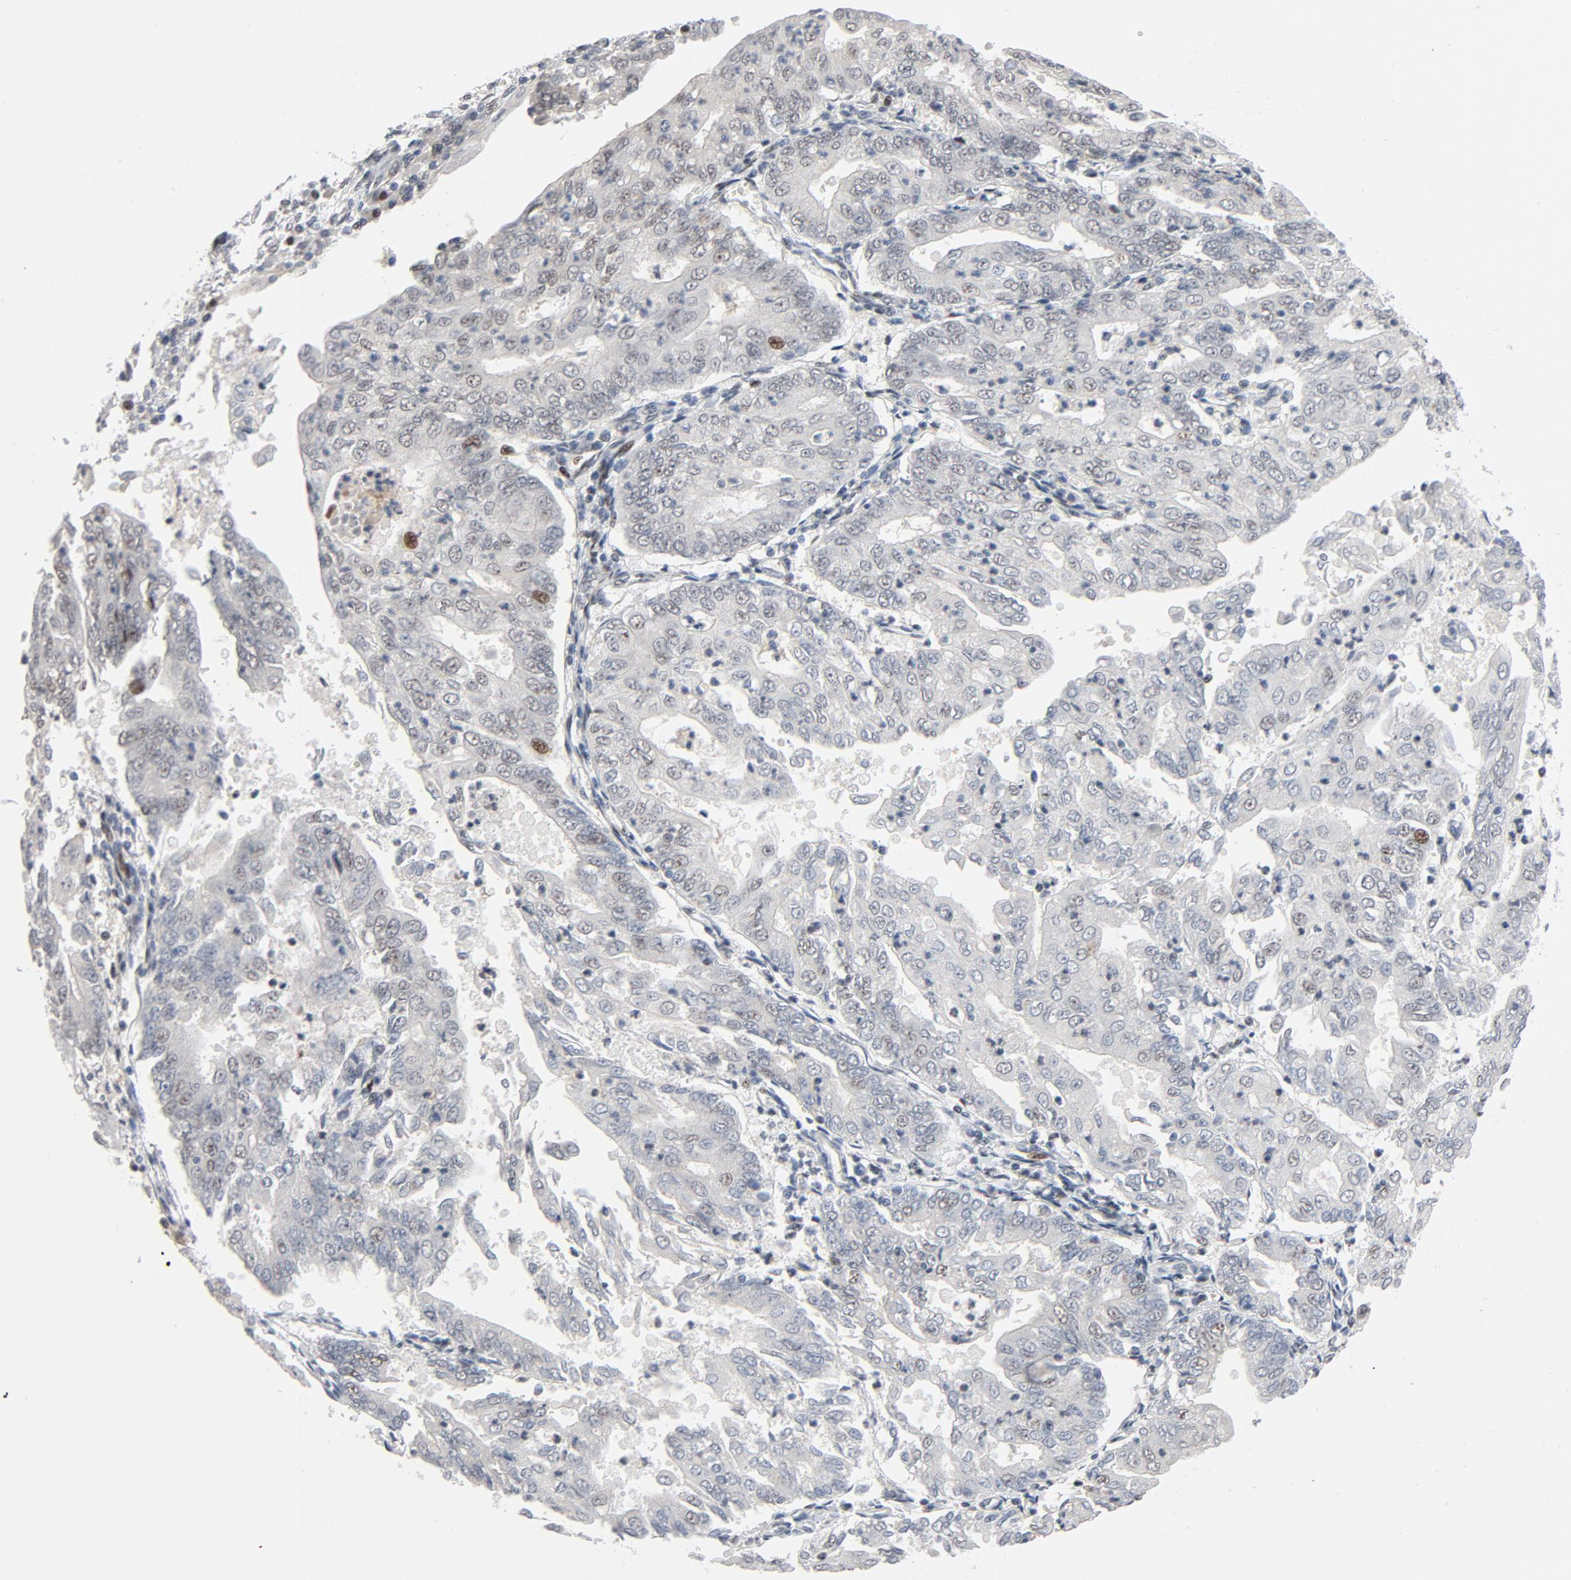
{"staining": {"intensity": "negative", "quantity": "none", "location": "none"}, "tissue": "endometrial cancer", "cell_type": "Tumor cells", "image_type": "cancer", "snomed": [{"axis": "morphology", "description": "Adenocarcinoma, NOS"}, {"axis": "topography", "description": "Endometrium"}], "caption": "Photomicrograph shows no significant protein expression in tumor cells of endometrial cancer.", "gene": "FSCB", "patient": {"sex": "female", "age": 79}}